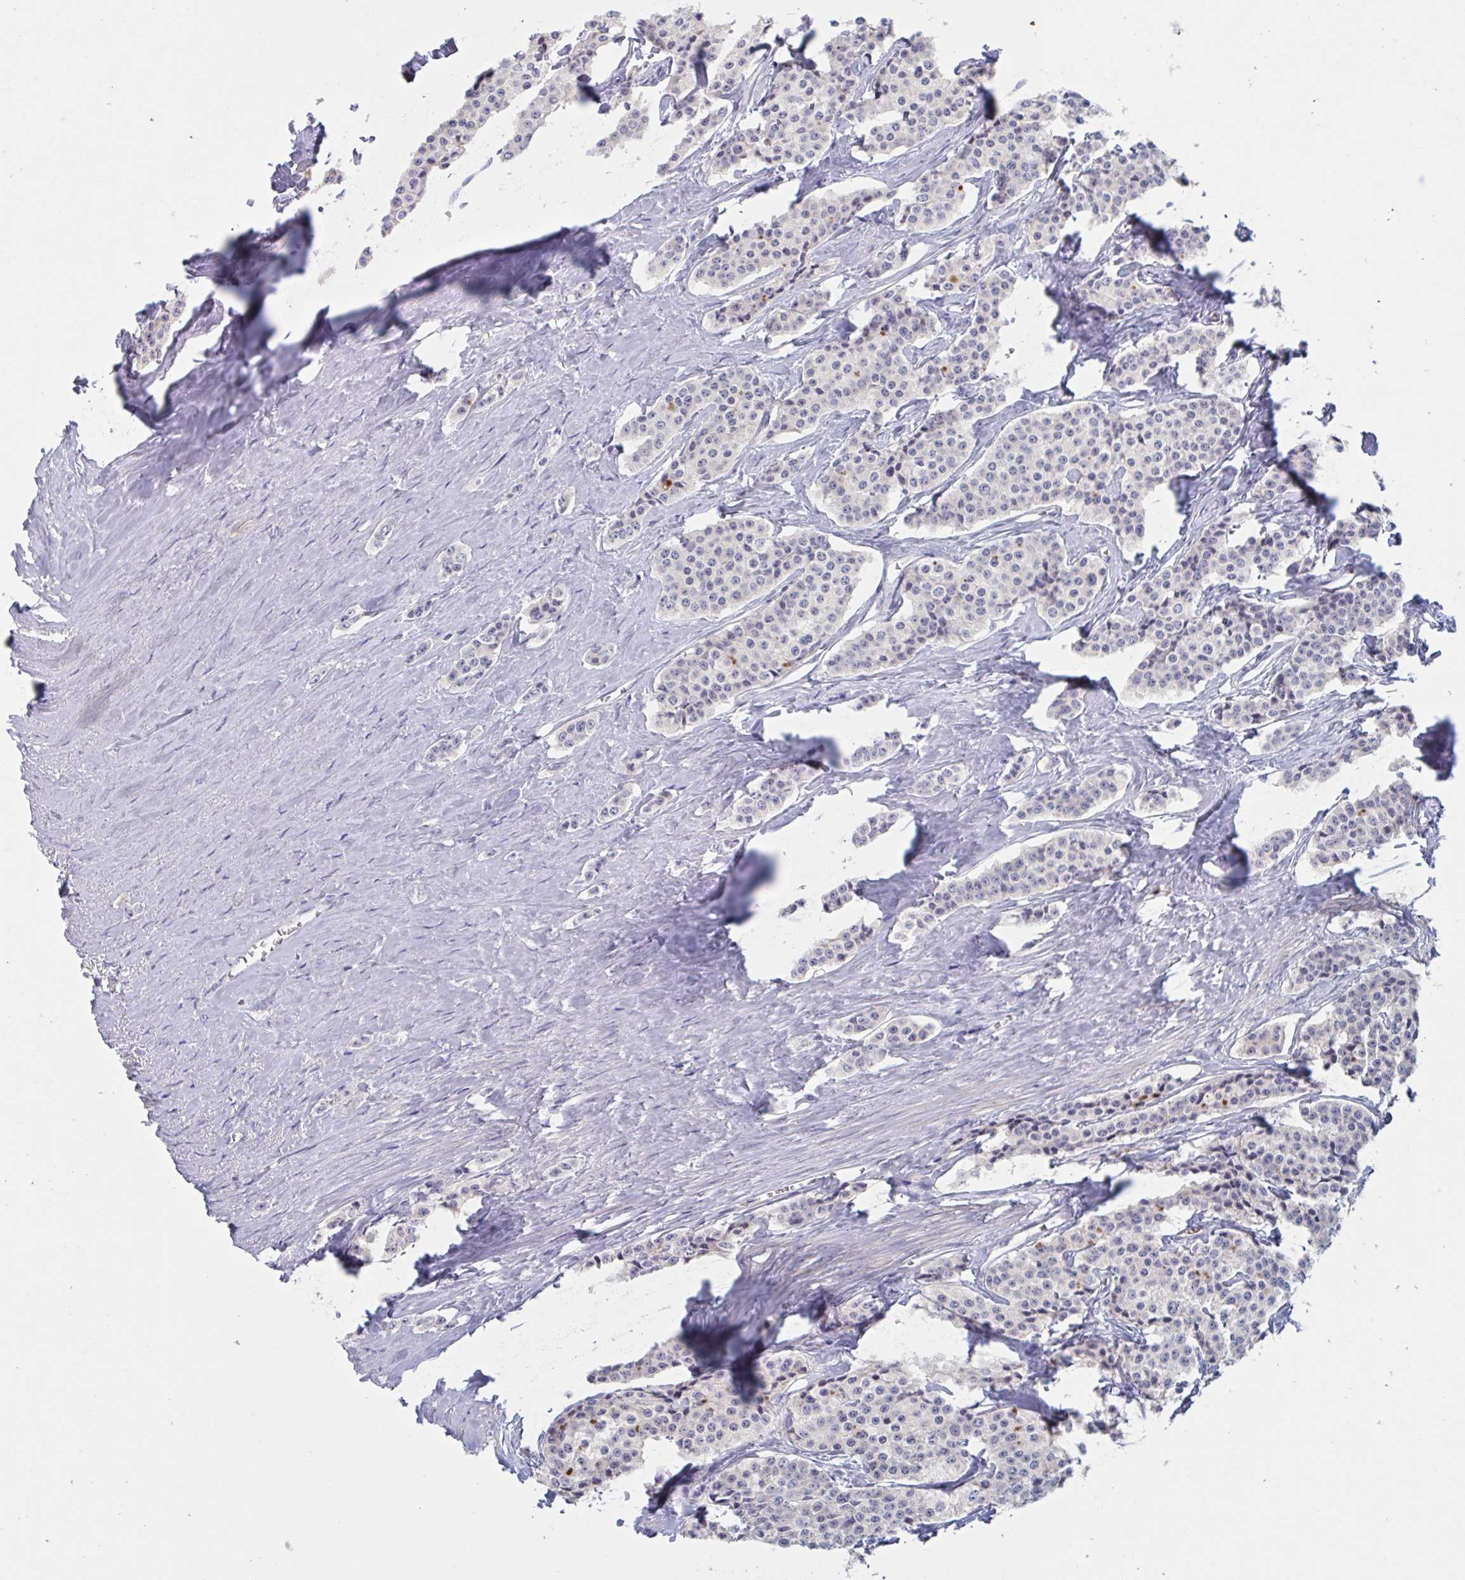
{"staining": {"intensity": "moderate", "quantity": "<25%", "location": "cytoplasmic/membranous"}, "tissue": "carcinoid", "cell_type": "Tumor cells", "image_type": "cancer", "snomed": [{"axis": "morphology", "description": "Carcinoid, malignant, NOS"}, {"axis": "topography", "description": "Small intestine"}], "caption": "A histopathology image showing moderate cytoplasmic/membranous expression in about <25% of tumor cells in carcinoid (malignant), as visualized by brown immunohistochemical staining.", "gene": "ST14", "patient": {"sex": "female", "age": 64}}